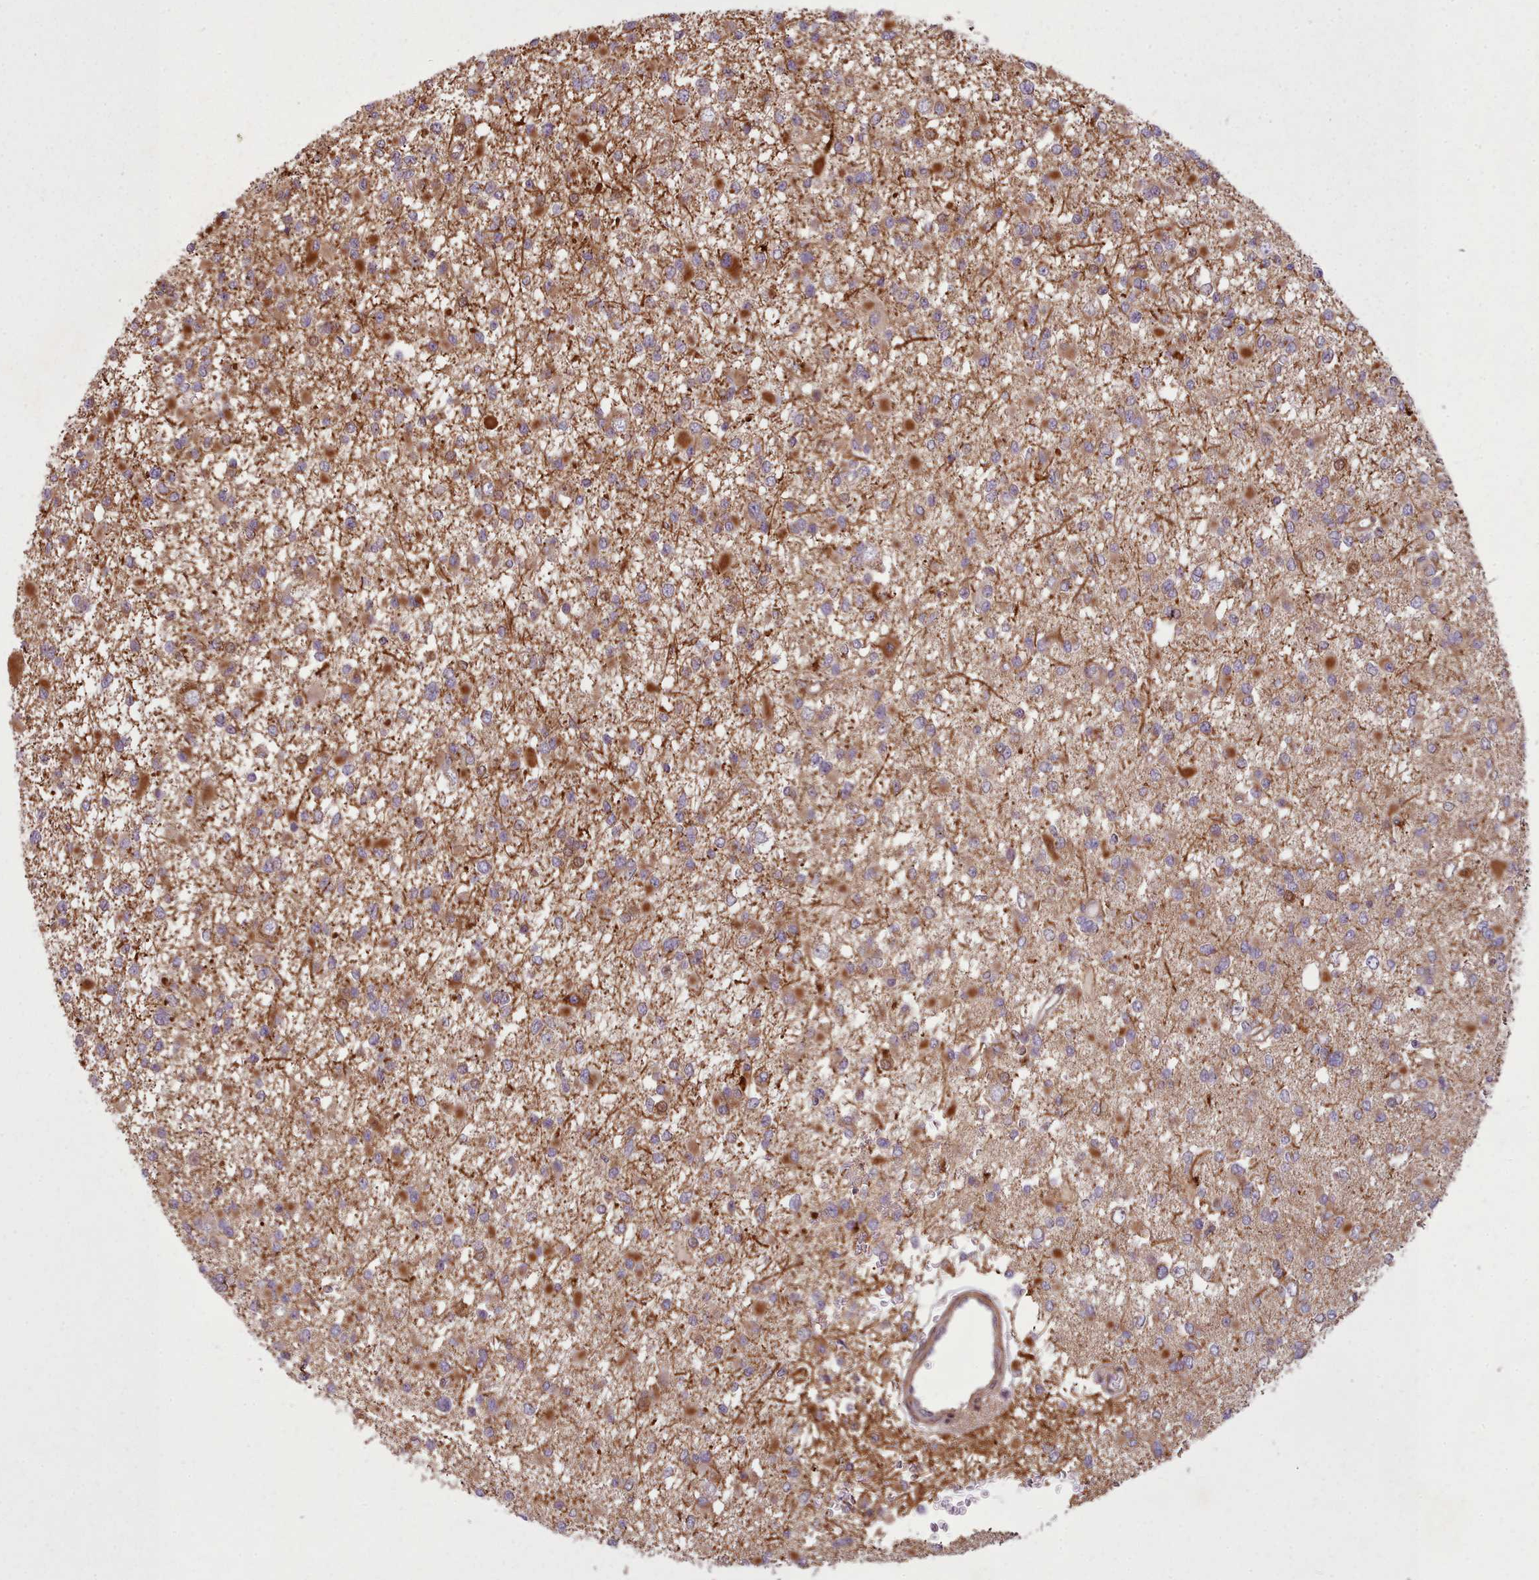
{"staining": {"intensity": "moderate", "quantity": "25%-75%", "location": "cytoplasmic/membranous"}, "tissue": "glioma", "cell_type": "Tumor cells", "image_type": "cancer", "snomed": [{"axis": "morphology", "description": "Glioma, malignant, Low grade"}, {"axis": "topography", "description": "Brain"}], "caption": "Glioma was stained to show a protein in brown. There is medium levels of moderate cytoplasmic/membranous staining in about 25%-75% of tumor cells.", "gene": "NLRP7", "patient": {"sex": "female", "age": 22}}